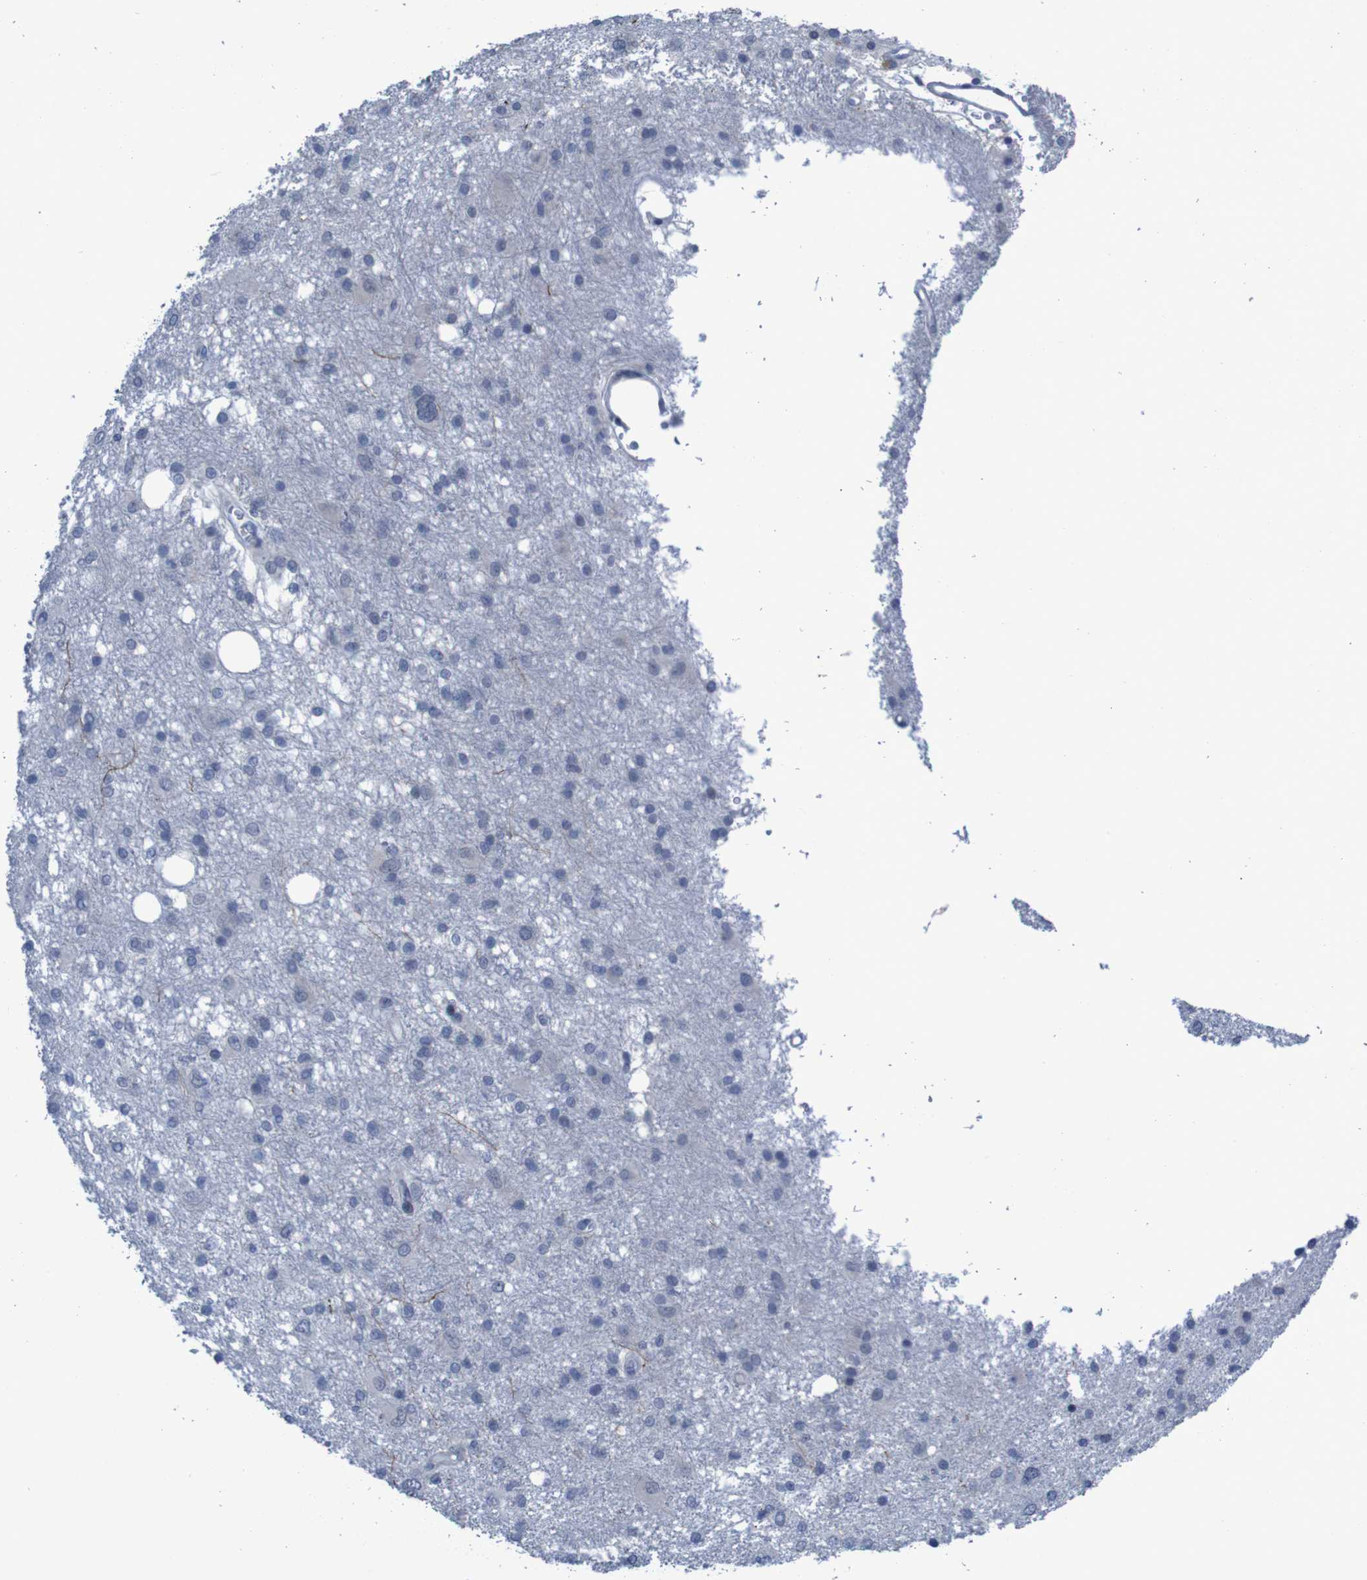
{"staining": {"intensity": "negative", "quantity": "none", "location": "none"}, "tissue": "glioma", "cell_type": "Tumor cells", "image_type": "cancer", "snomed": [{"axis": "morphology", "description": "Glioma, malignant, High grade"}, {"axis": "topography", "description": "Brain"}], "caption": "IHC micrograph of neoplastic tissue: malignant glioma (high-grade) stained with DAB shows no significant protein positivity in tumor cells.", "gene": "CLDN18", "patient": {"sex": "female", "age": 59}}